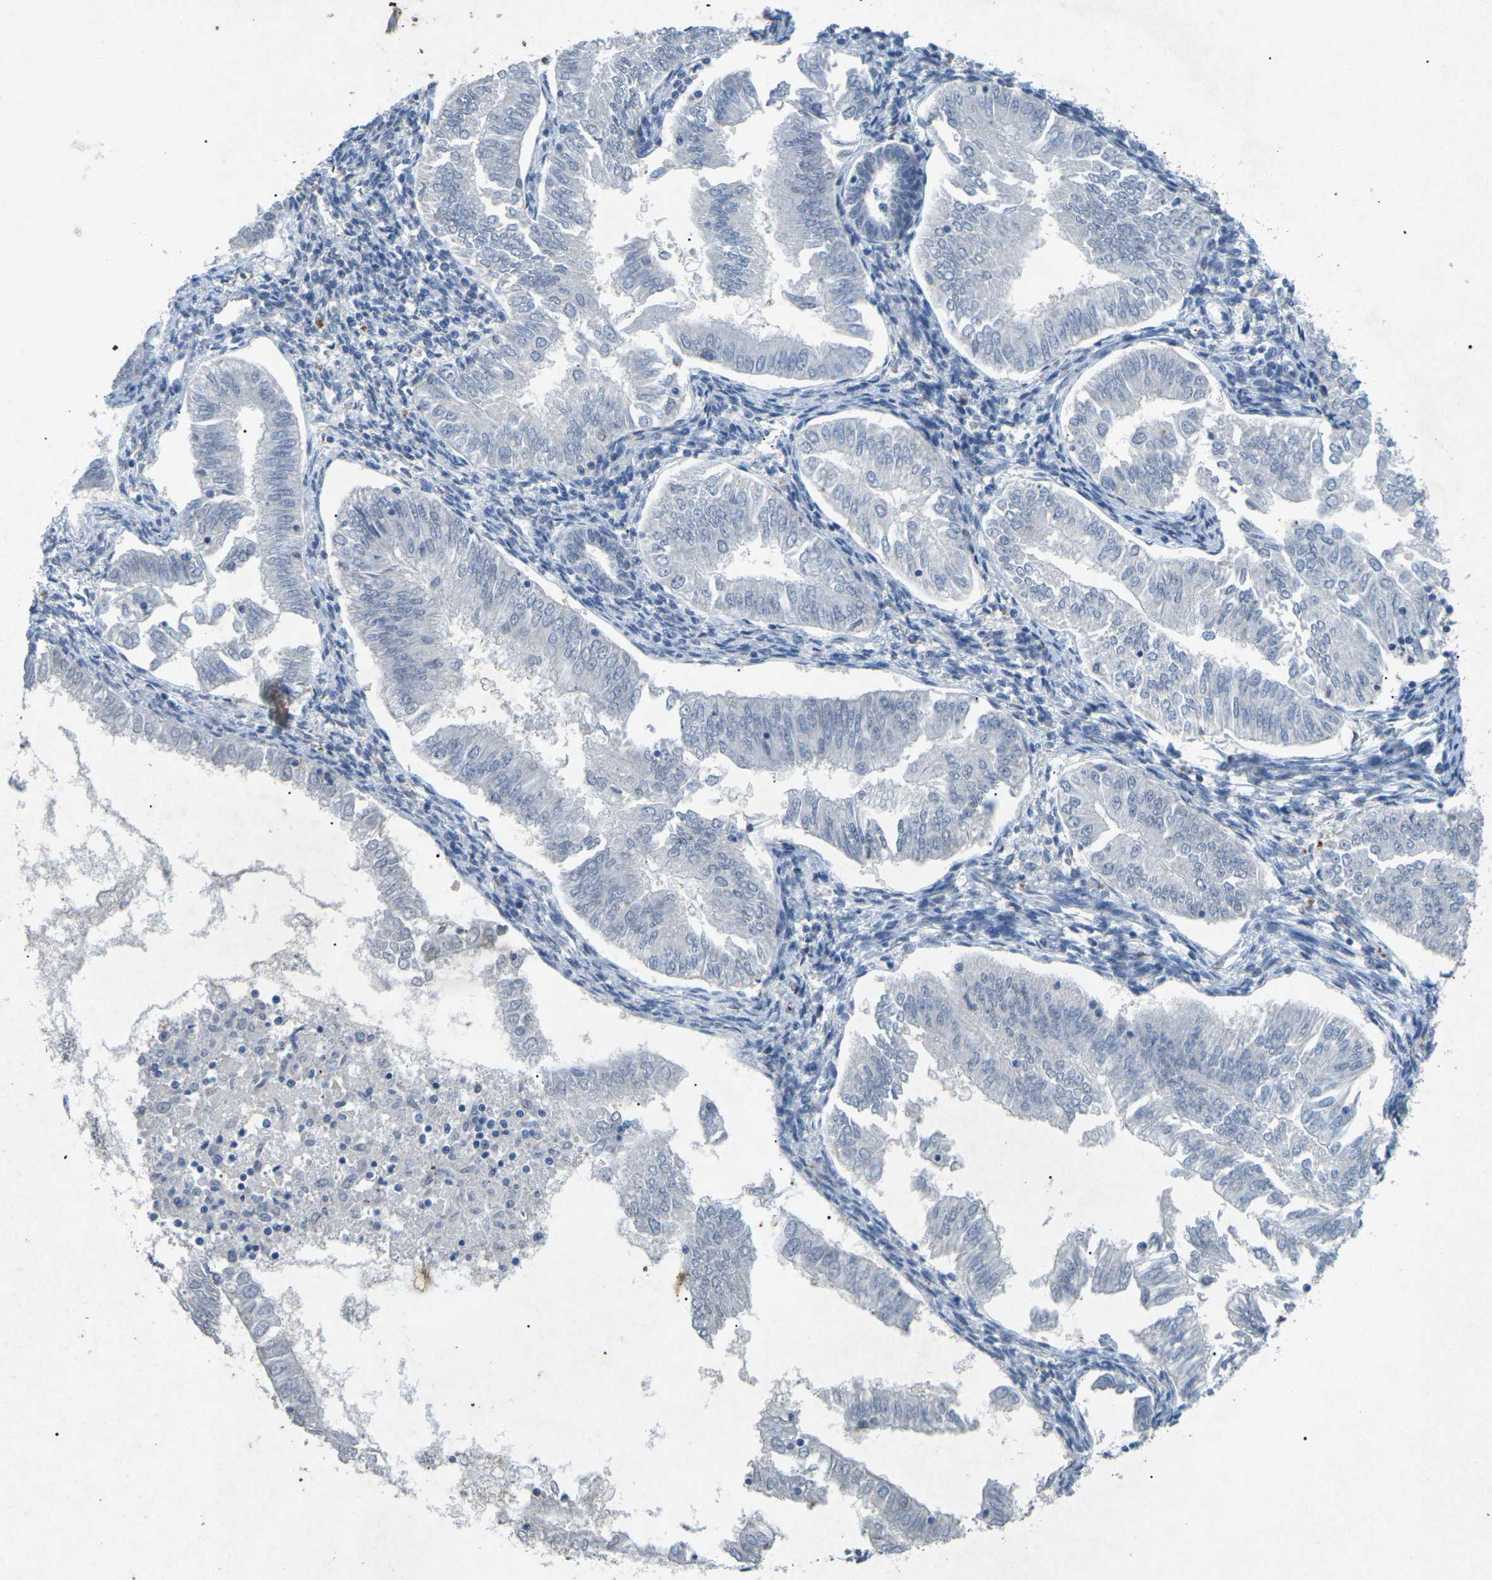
{"staining": {"intensity": "negative", "quantity": "none", "location": "none"}, "tissue": "endometrial cancer", "cell_type": "Tumor cells", "image_type": "cancer", "snomed": [{"axis": "morphology", "description": "Adenocarcinoma, NOS"}, {"axis": "topography", "description": "Endometrium"}], "caption": "IHC of endometrial adenocarcinoma exhibits no expression in tumor cells.", "gene": "A1BG", "patient": {"sex": "female", "age": 53}}